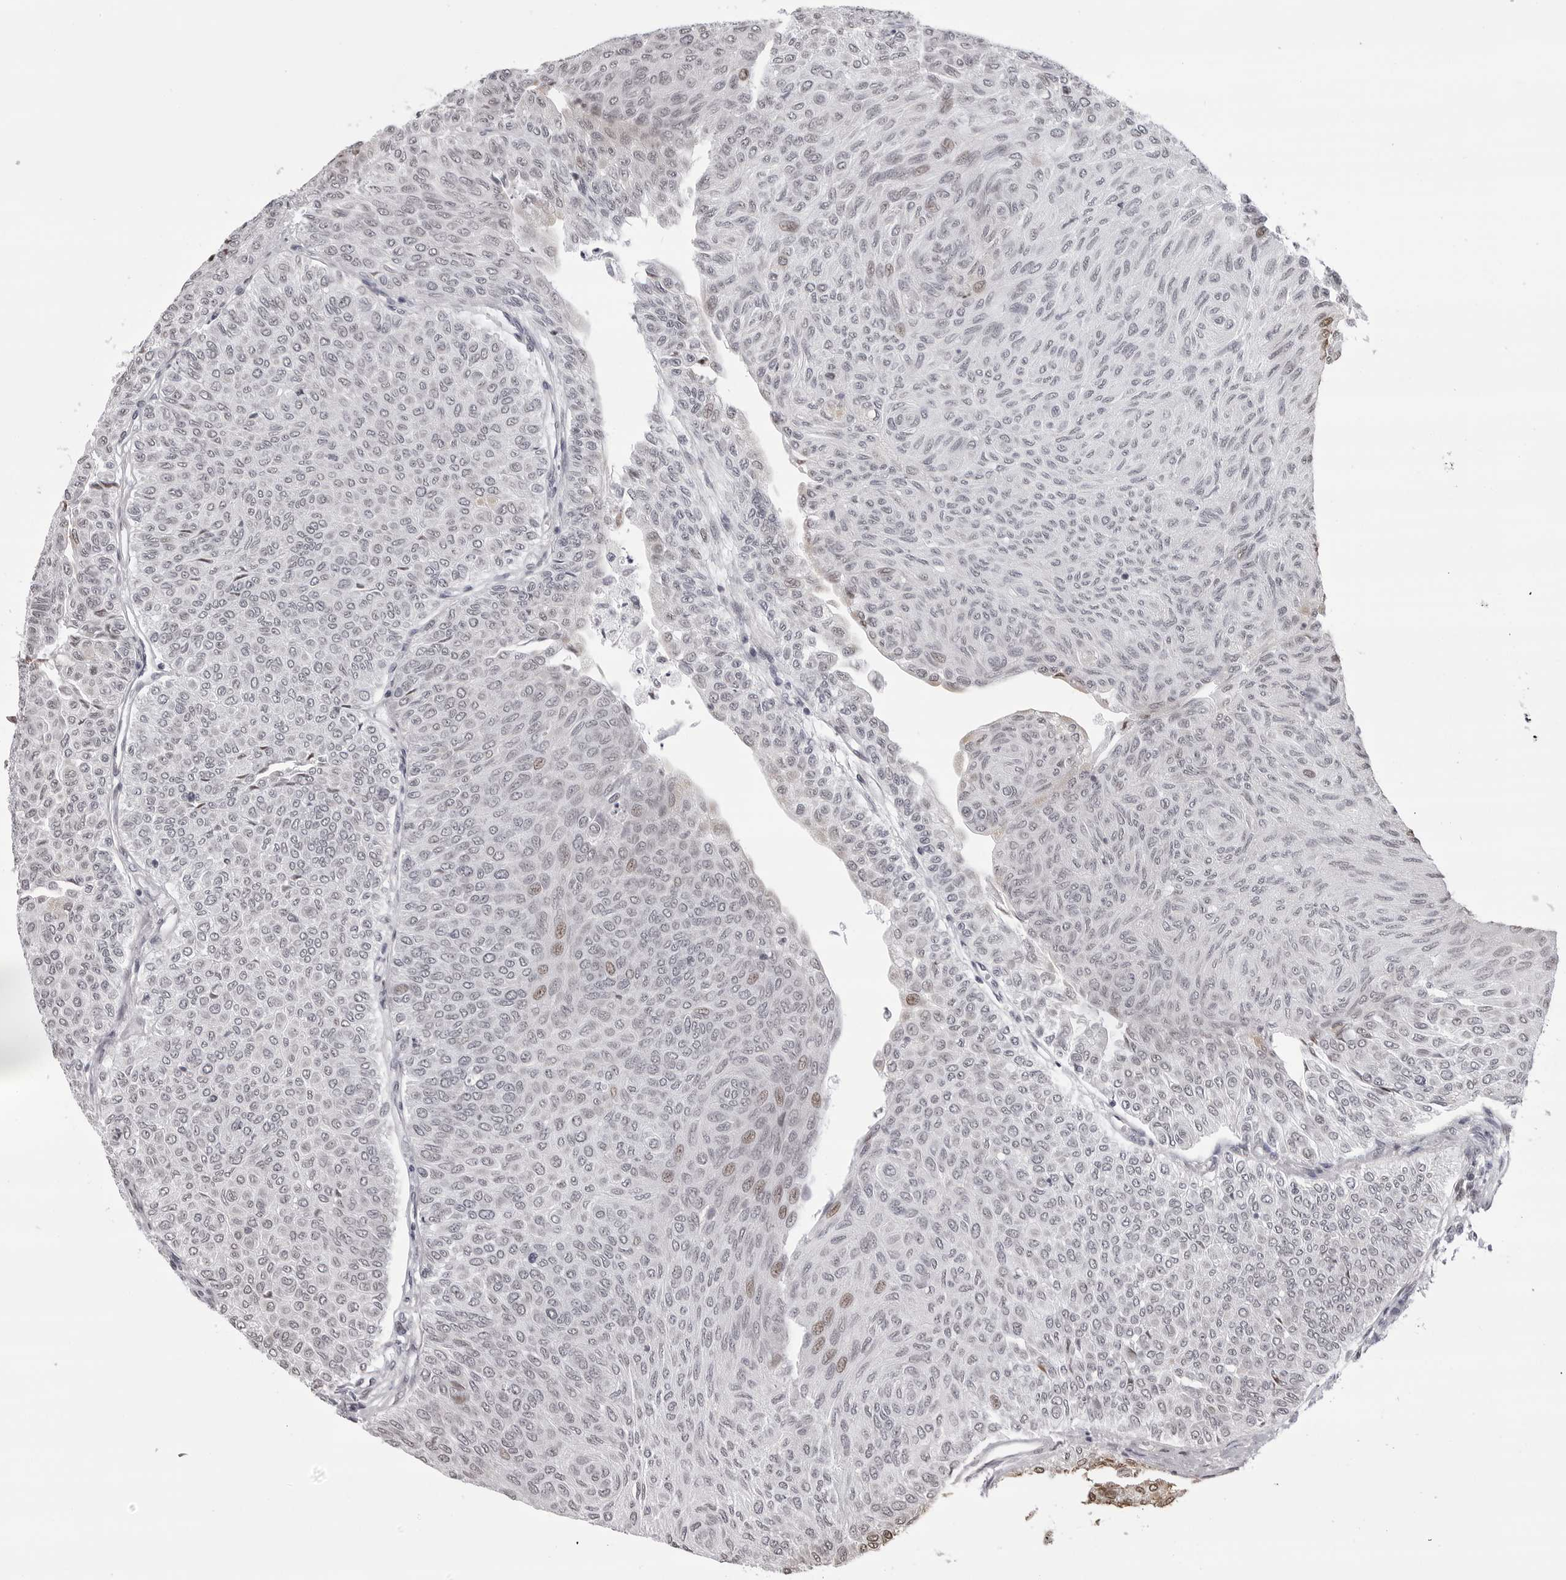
{"staining": {"intensity": "weak", "quantity": "<25%", "location": "nuclear"}, "tissue": "urothelial cancer", "cell_type": "Tumor cells", "image_type": "cancer", "snomed": [{"axis": "morphology", "description": "Urothelial carcinoma, Low grade"}, {"axis": "topography", "description": "Urinary bladder"}], "caption": "Urothelial cancer was stained to show a protein in brown. There is no significant expression in tumor cells. (DAB immunohistochemistry, high magnification).", "gene": "PHF3", "patient": {"sex": "male", "age": 78}}